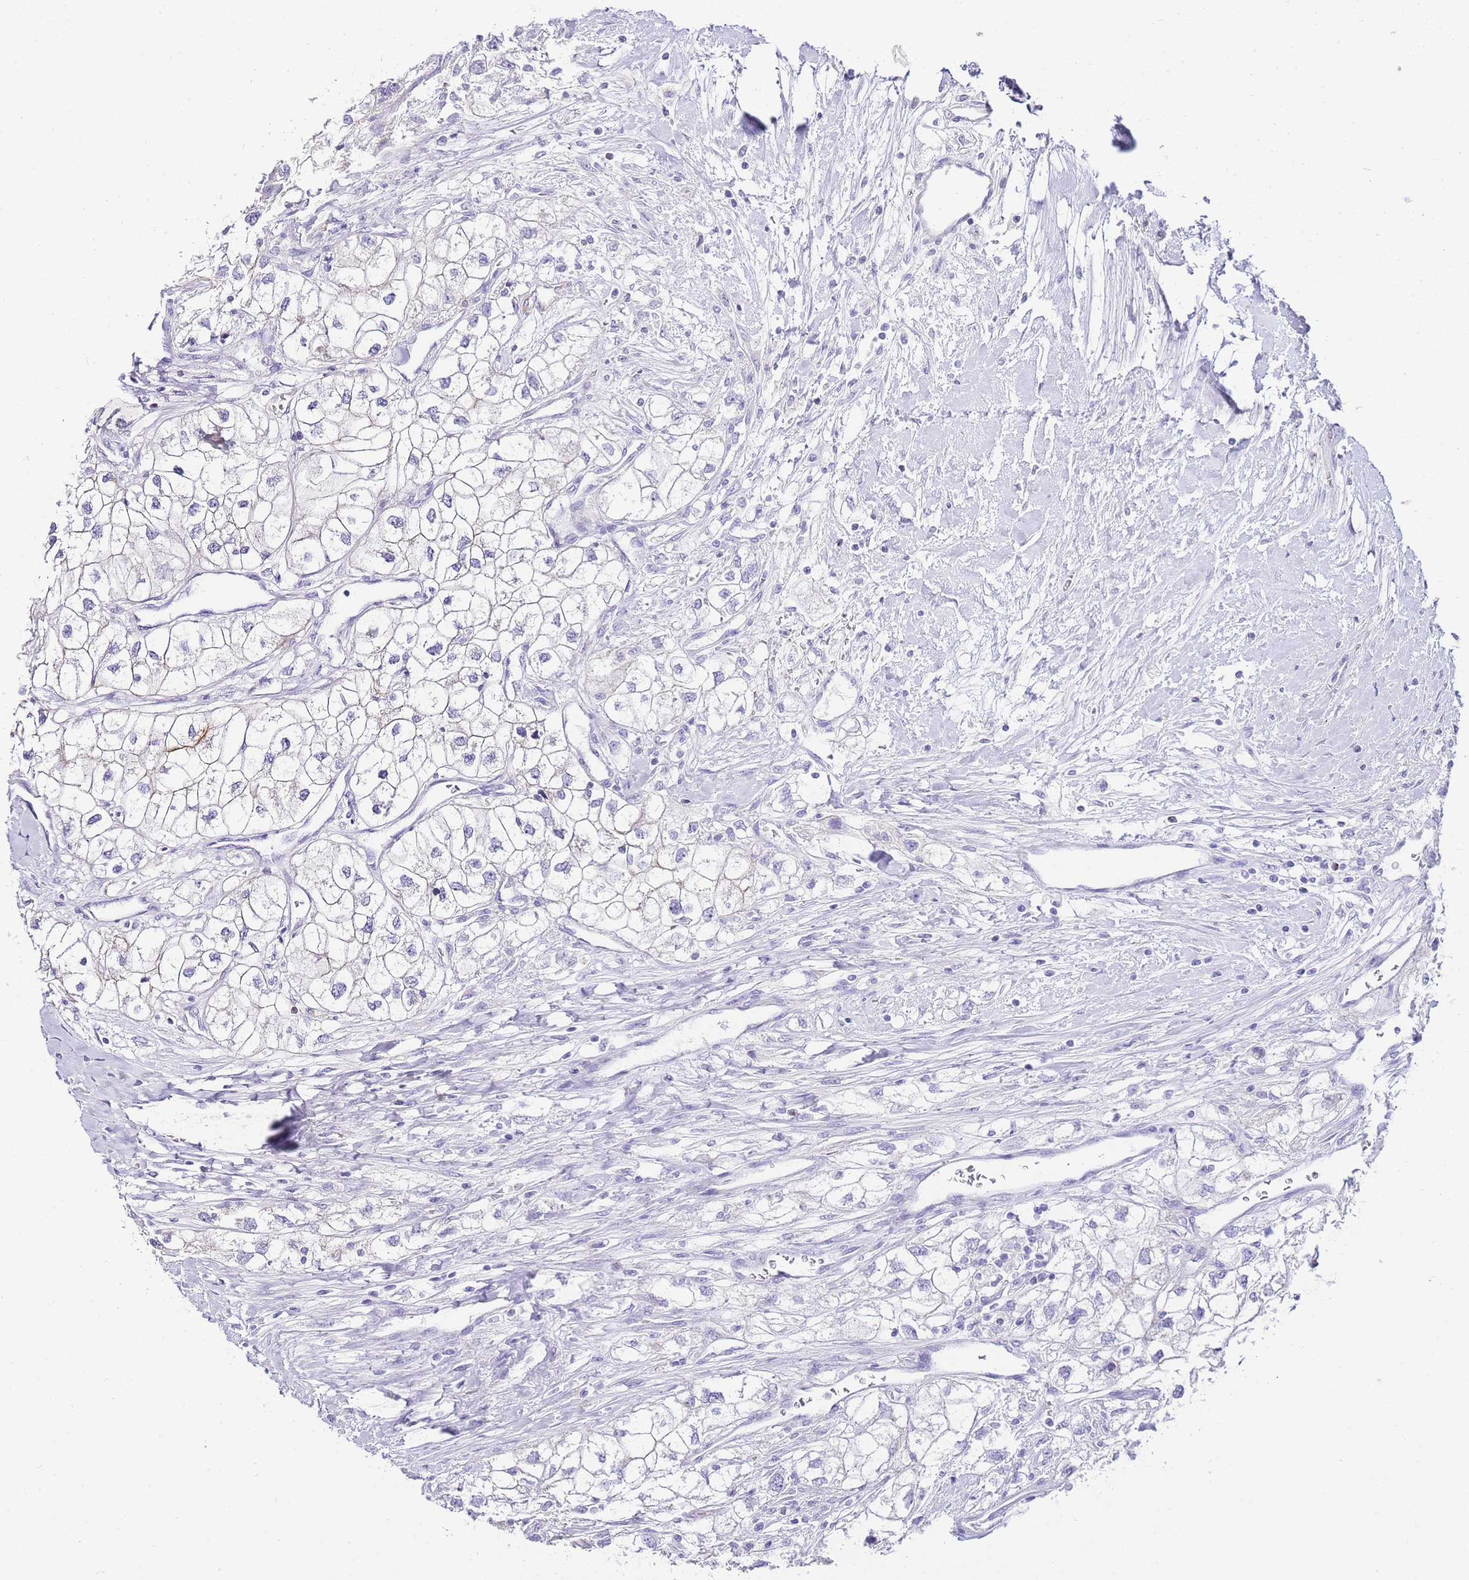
{"staining": {"intensity": "negative", "quantity": "none", "location": "none"}, "tissue": "renal cancer", "cell_type": "Tumor cells", "image_type": "cancer", "snomed": [{"axis": "morphology", "description": "Adenocarcinoma, NOS"}, {"axis": "topography", "description": "Kidney"}], "caption": "Immunohistochemical staining of human renal cancer (adenocarcinoma) exhibits no significant expression in tumor cells.", "gene": "DPP4", "patient": {"sex": "male", "age": 59}}